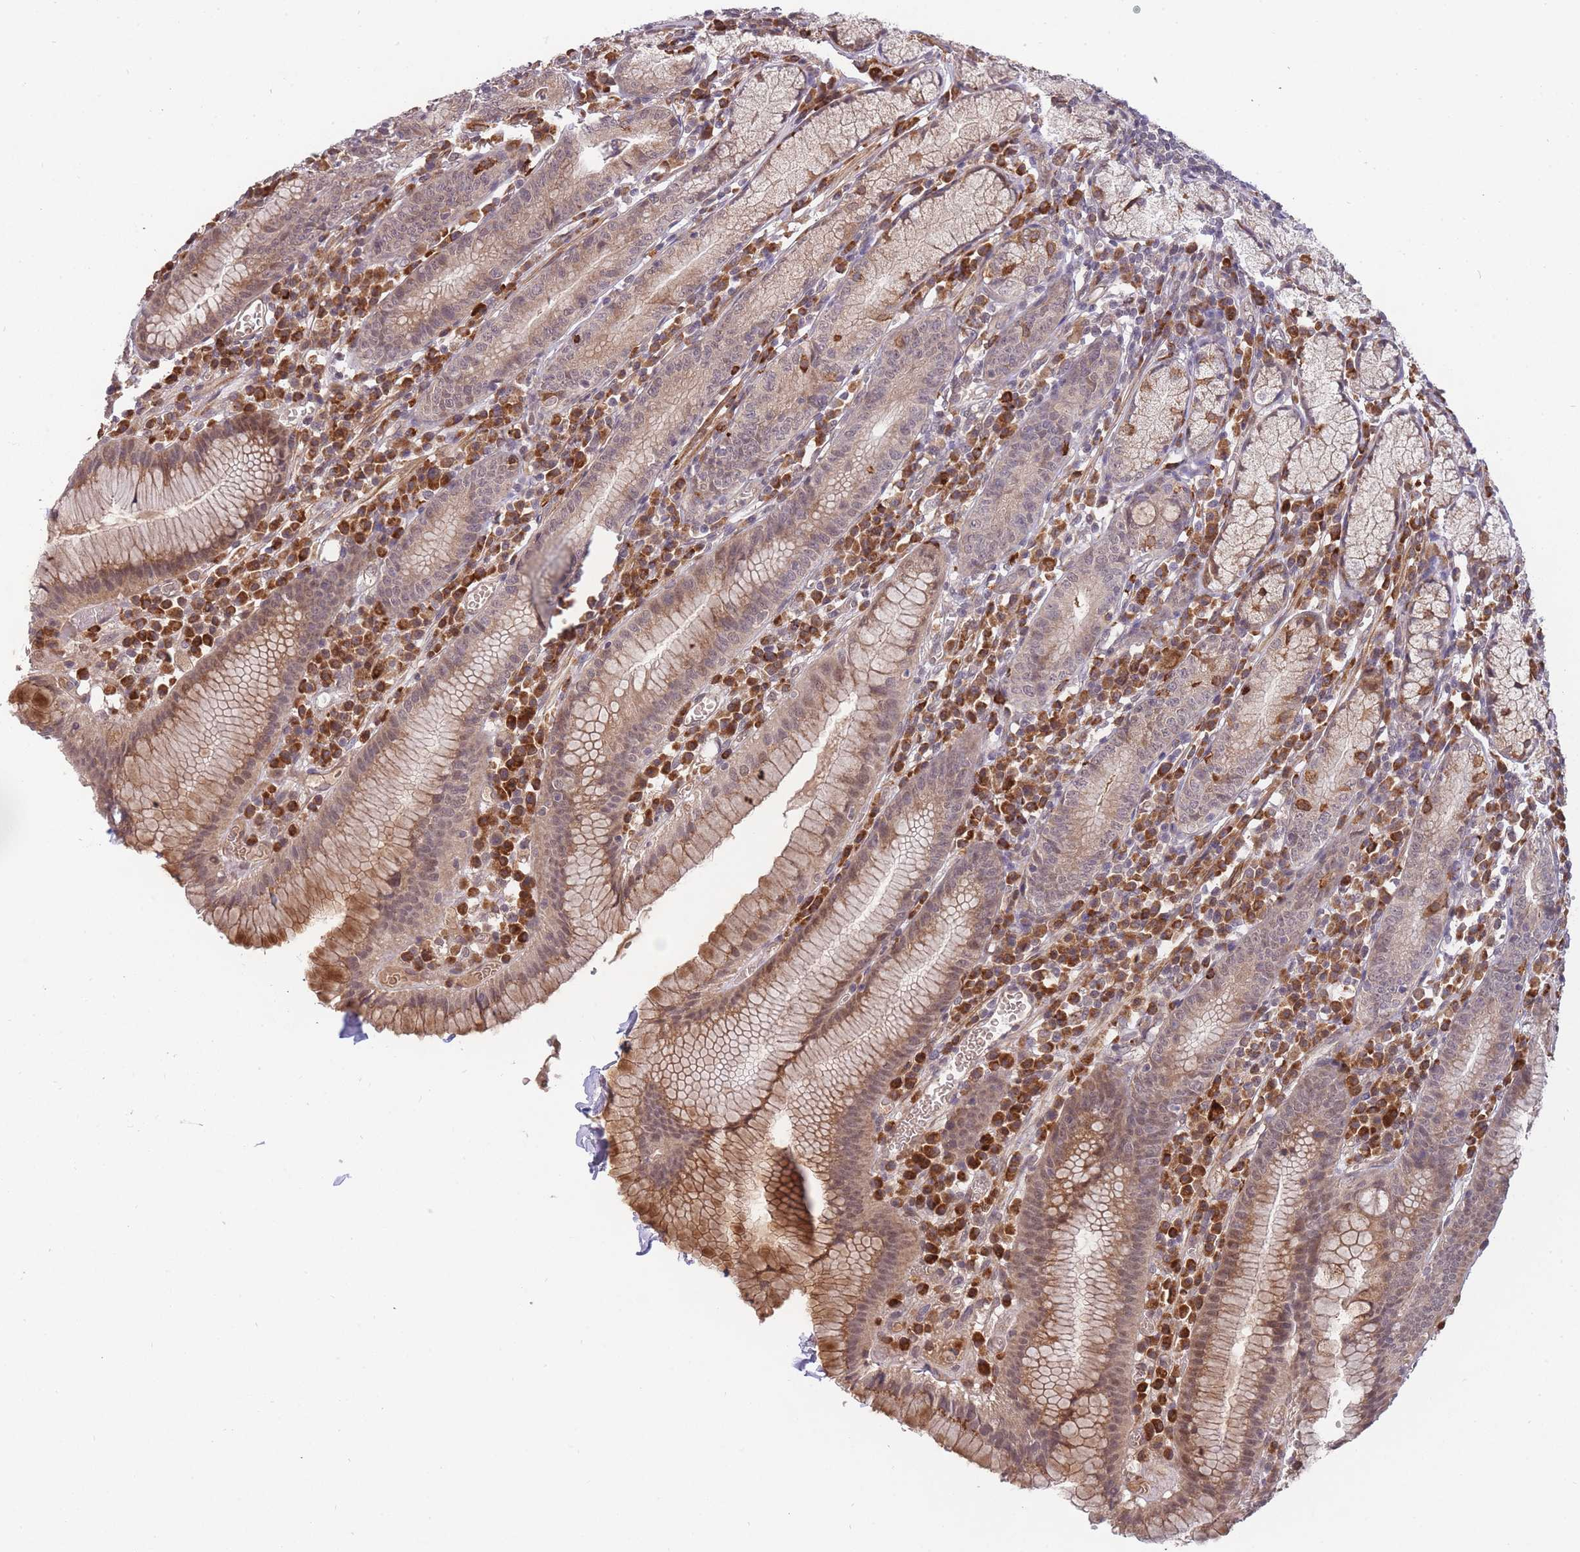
{"staining": {"intensity": "strong", "quantity": "25%-75%", "location": "cytoplasmic/membranous,nuclear"}, "tissue": "stomach", "cell_type": "Glandular cells", "image_type": "normal", "snomed": [{"axis": "morphology", "description": "Normal tissue, NOS"}, {"axis": "topography", "description": "Stomach"}], "caption": "There is high levels of strong cytoplasmic/membranous,nuclear positivity in glandular cells of benign stomach, as demonstrated by immunohistochemical staining (brown color).", "gene": "SMC6", "patient": {"sex": "male", "age": 55}}